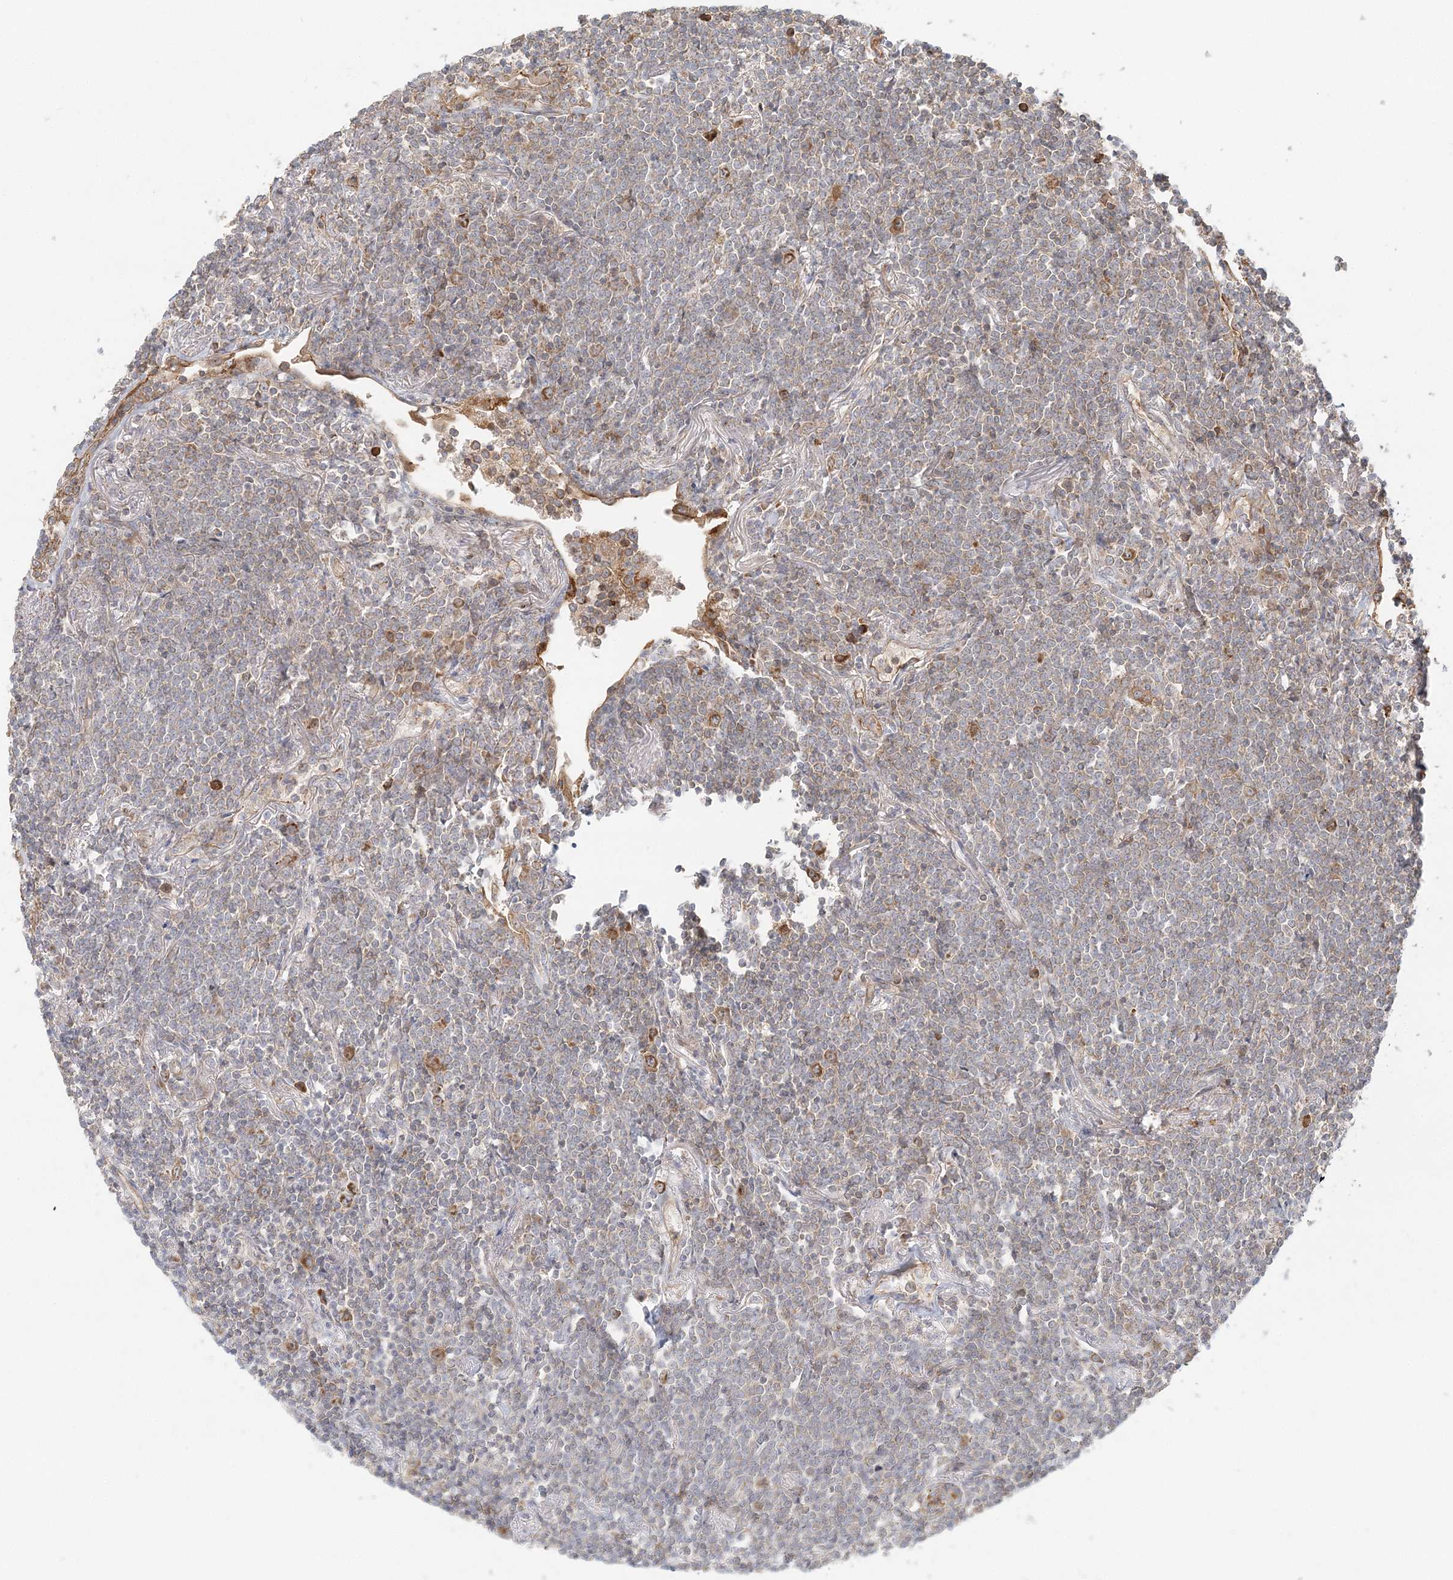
{"staining": {"intensity": "moderate", "quantity": "<25%", "location": "cytoplasmic/membranous"}, "tissue": "lymphoma", "cell_type": "Tumor cells", "image_type": "cancer", "snomed": [{"axis": "morphology", "description": "Malignant lymphoma, non-Hodgkin's type, Low grade"}, {"axis": "topography", "description": "Lung"}], "caption": "IHC histopathology image of lymphoma stained for a protein (brown), which shows low levels of moderate cytoplasmic/membranous positivity in approximately <25% of tumor cells.", "gene": "KIAA0232", "patient": {"sex": "female", "age": 71}}